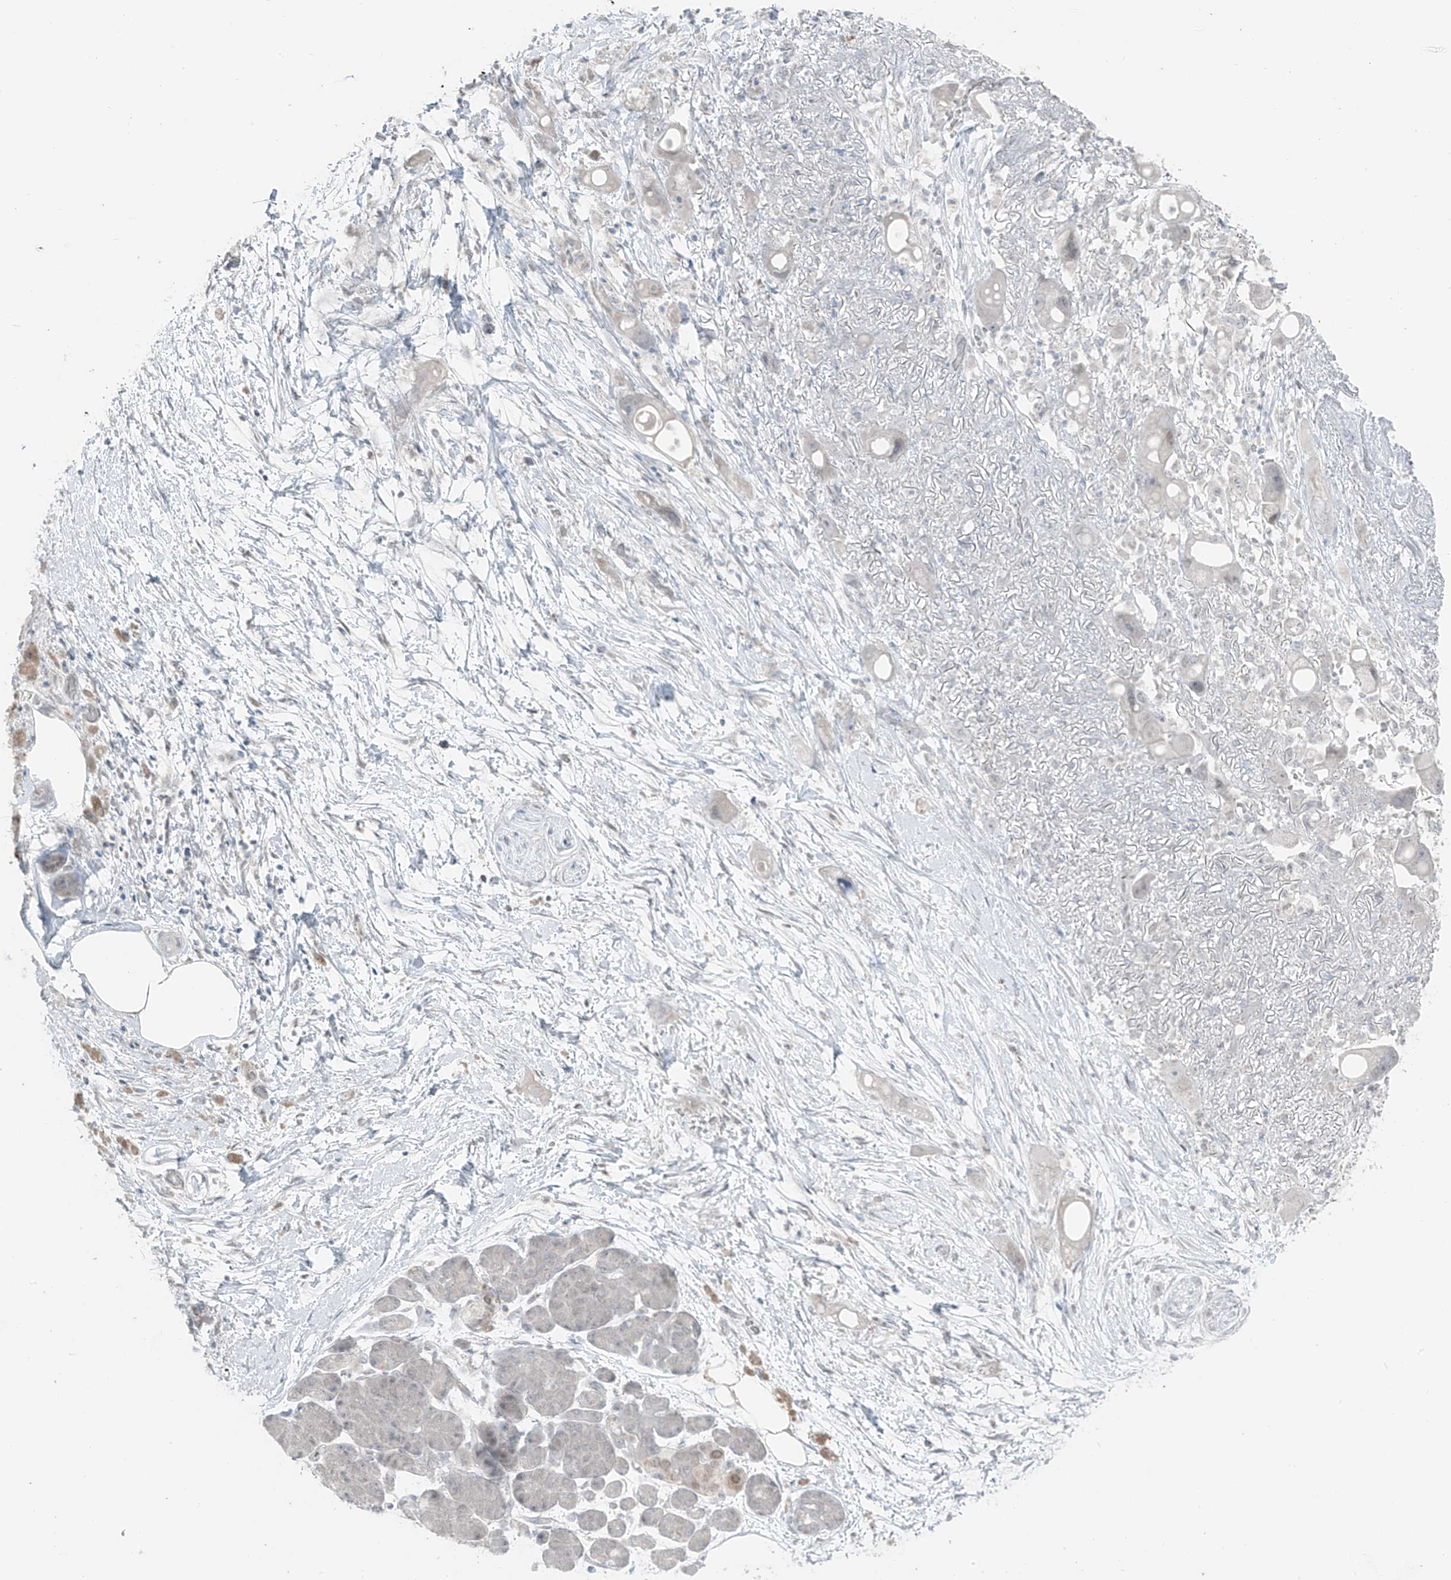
{"staining": {"intensity": "negative", "quantity": "none", "location": "none"}, "tissue": "pancreatic cancer", "cell_type": "Tumor cells", "image_type": "cancer", "snomed": [{"axis": "morphology", "description": "Normal tissue, NOS"}, {"axis": "morphology", "description": "Adenocarcinoma, NOS"}, {"axis": "topography", "description": "Pancreas"}], "caption": "A high-resolution histopathology image shows IHC staining of pancreatic cancer (adenocarcinoma), which exhibits no significant positivity in tumor cells.", "gene": "PRDM6", "patient": {"sex": "female", "age": 68}}